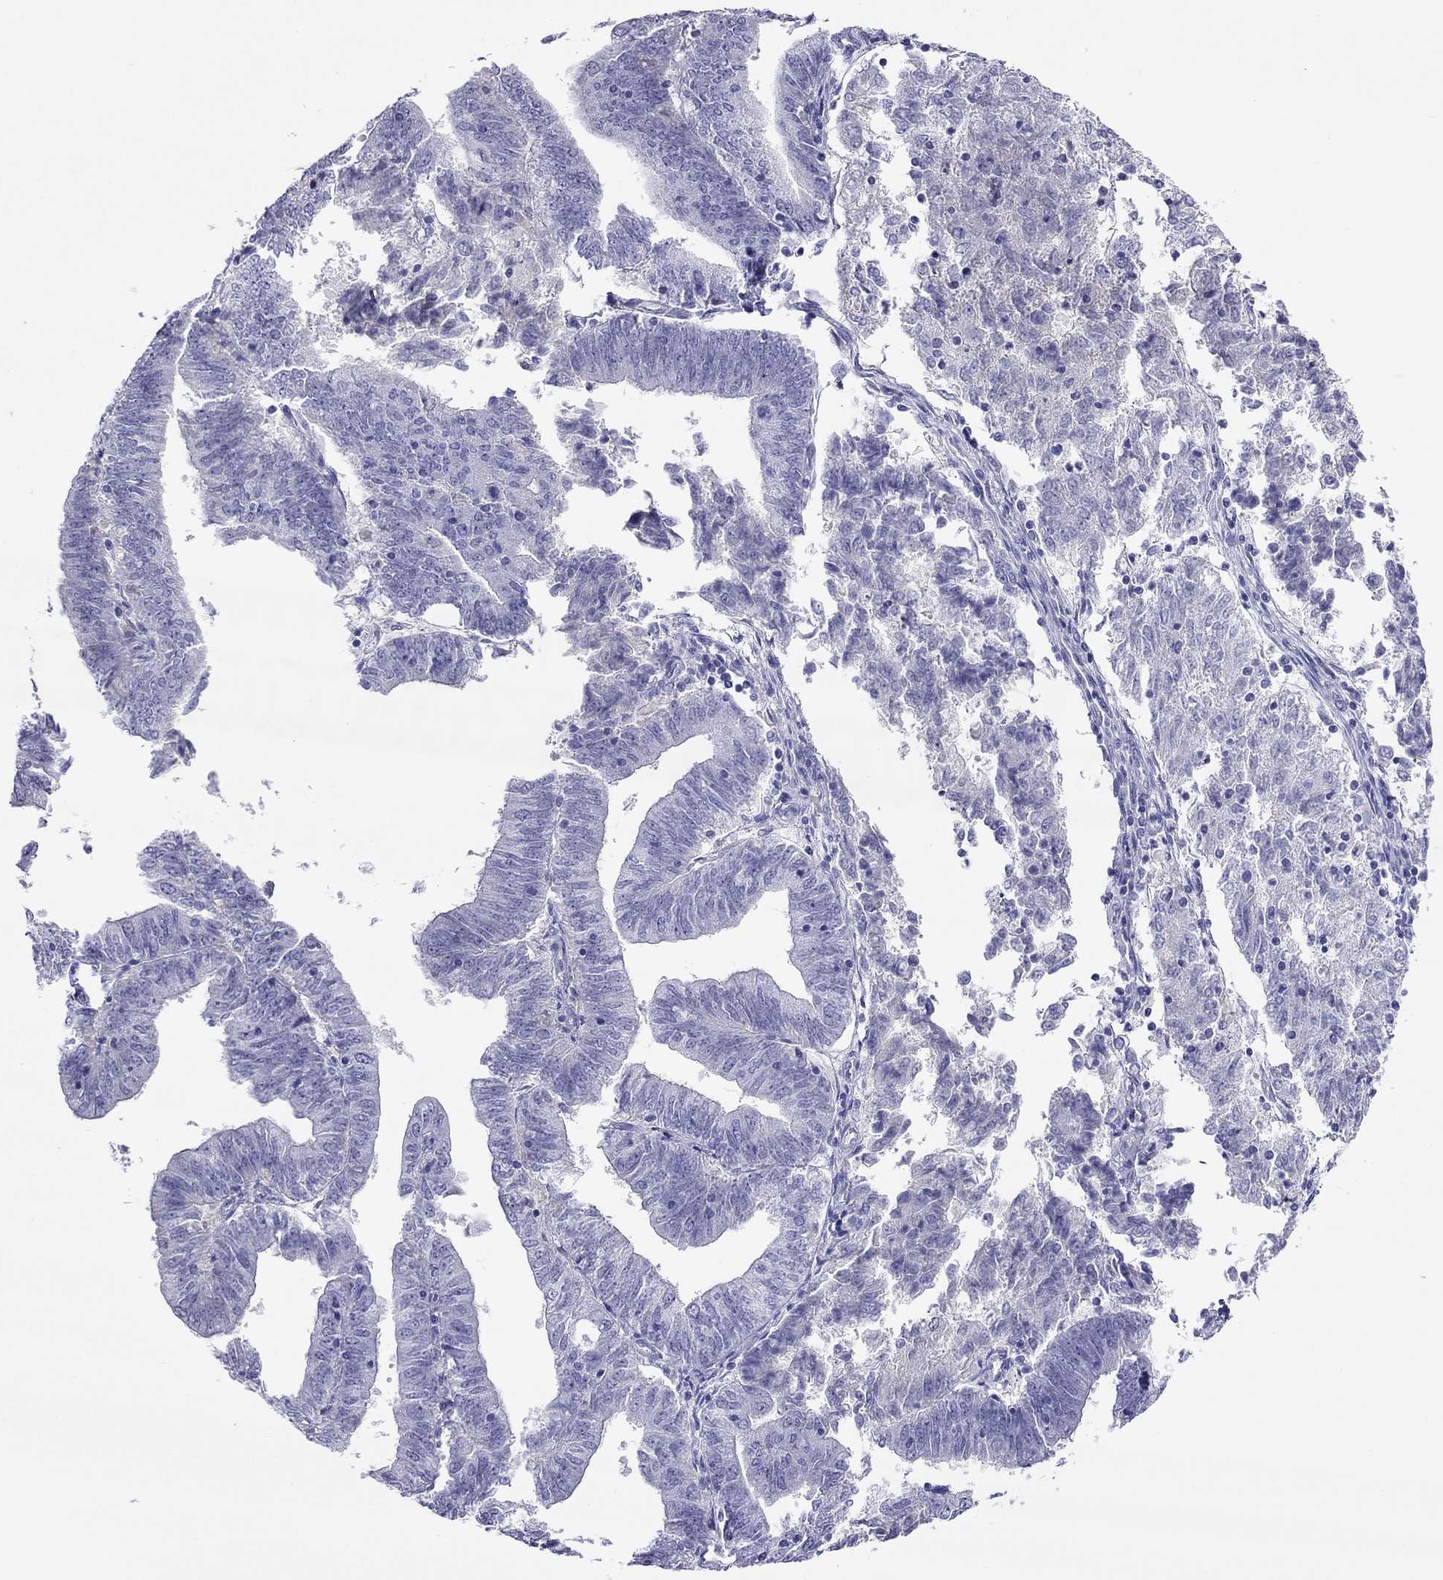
{"staining": {"intensity": "negative", "quantity": "none", "location": "none"}, "tissue": "endometrial cancer", "cell_type": "Tumor cells", "image_type": "cancer", "snomed": [{"axis": "morphology", "description": "Adenocarcinoma, NOS"}, {"axis": "topography", "description": "Endometrium"}], "caption": "IHC micrograph of human endometrial adenocarcinoma stained for a protein (brown), which reveals no staining in tumor cells.", "gene": "CAPNS2", "patient": {"sex": "female", "age": 82}}